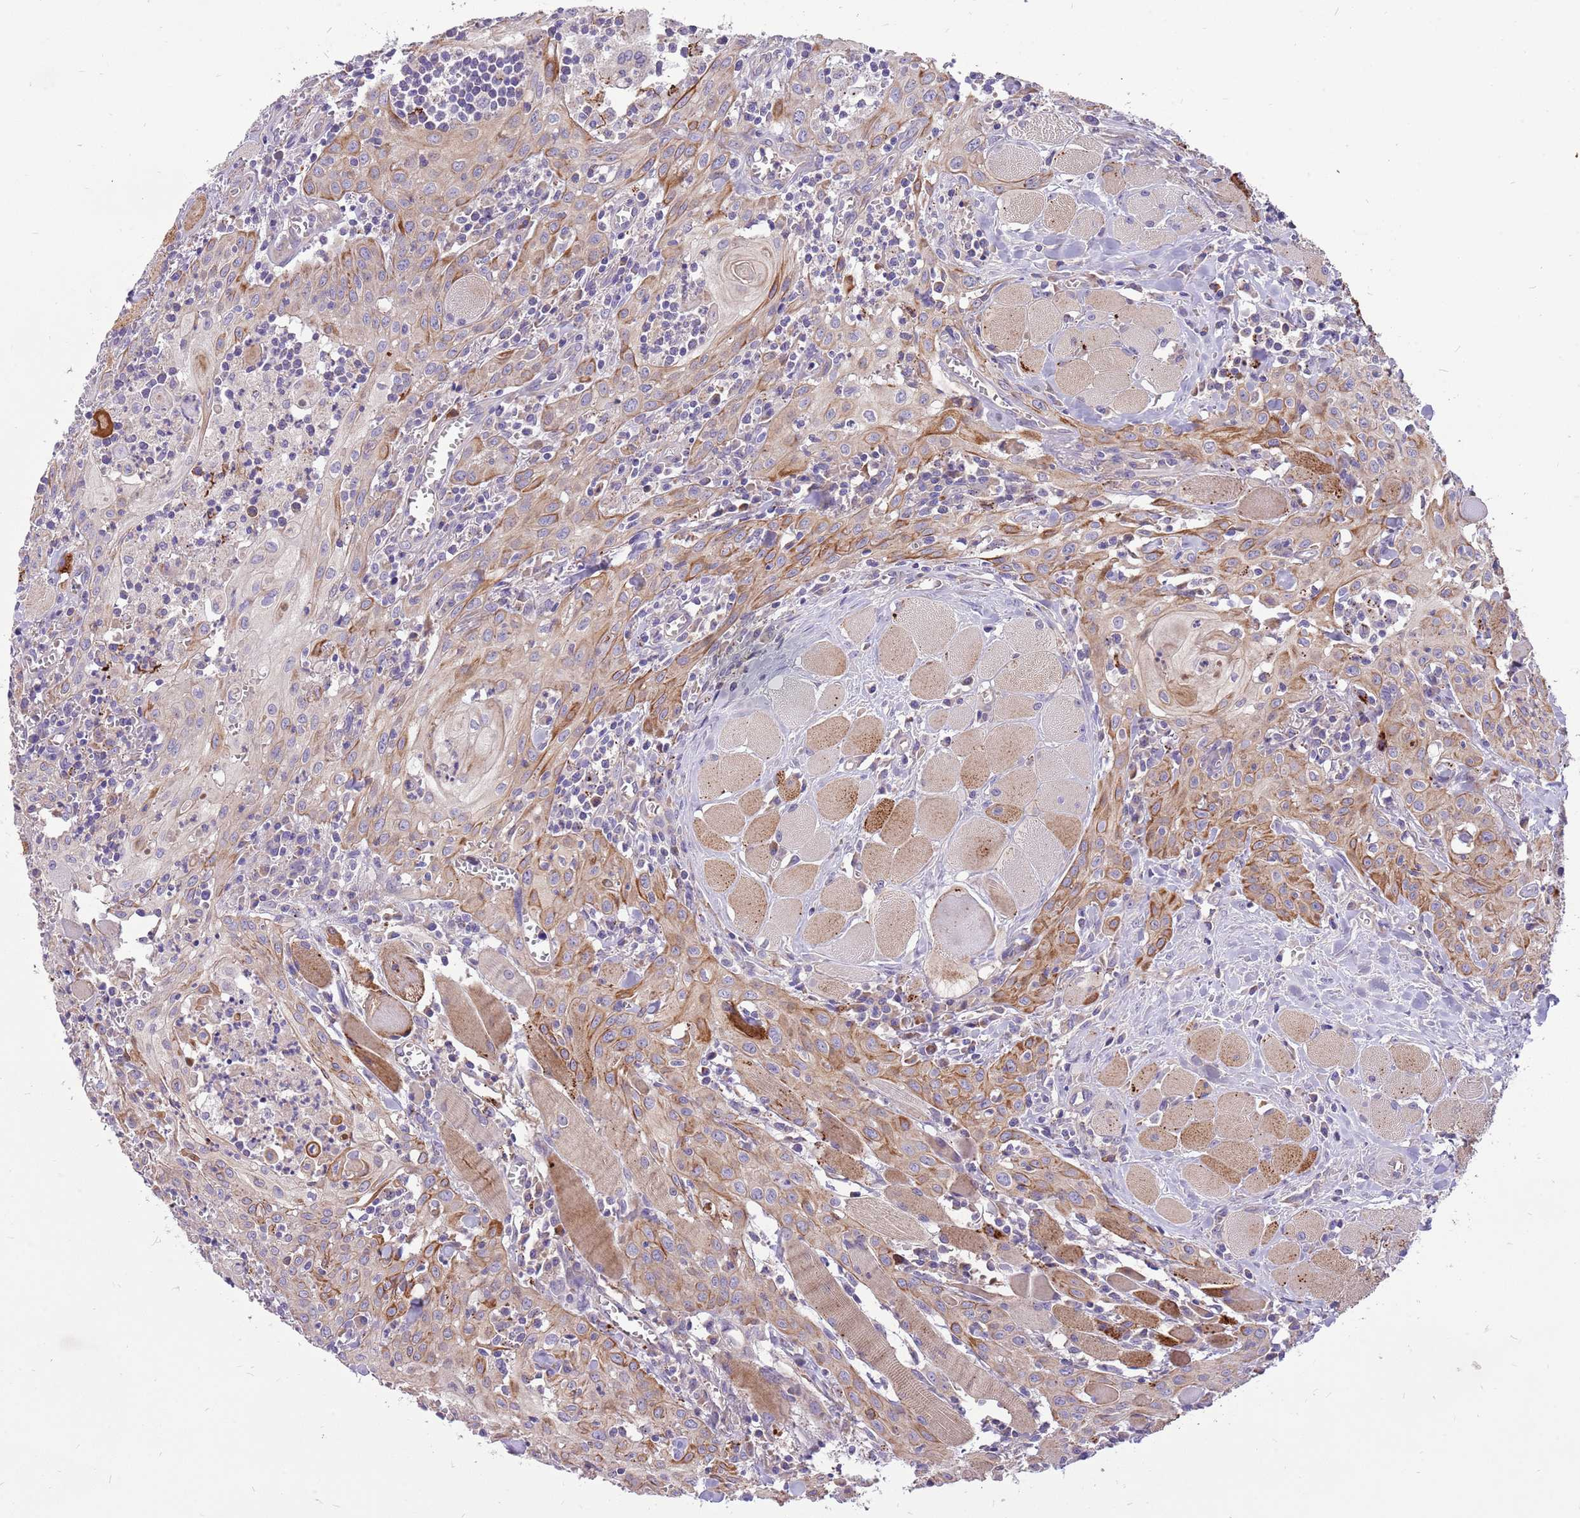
{"staining": {"intensity": "moderate", "quantity": "25%-75%", "location": "cytoplasmic/membranous"}, "tissue": "head and neck cancer", "cell_type": "Tumor cells", "image_type": "cancer", "snomed": [{"axis": "morphology", "description": "Squamous cell carcinoma, NOS"}, {"axis": "topography", "description": "Oral tissue"}, {"axis": "topography", "description": "Head-Neck"}], "caption": "This image shows immunohistochemistry (IHC) staining of human head and neck squamous cell carcinoma, with medium moderate cytoplasmic/membranous staining in about 25%-75% of tumor cells.", "gene": "NTN4", "patient": {"sex": "female", "age": 70}}